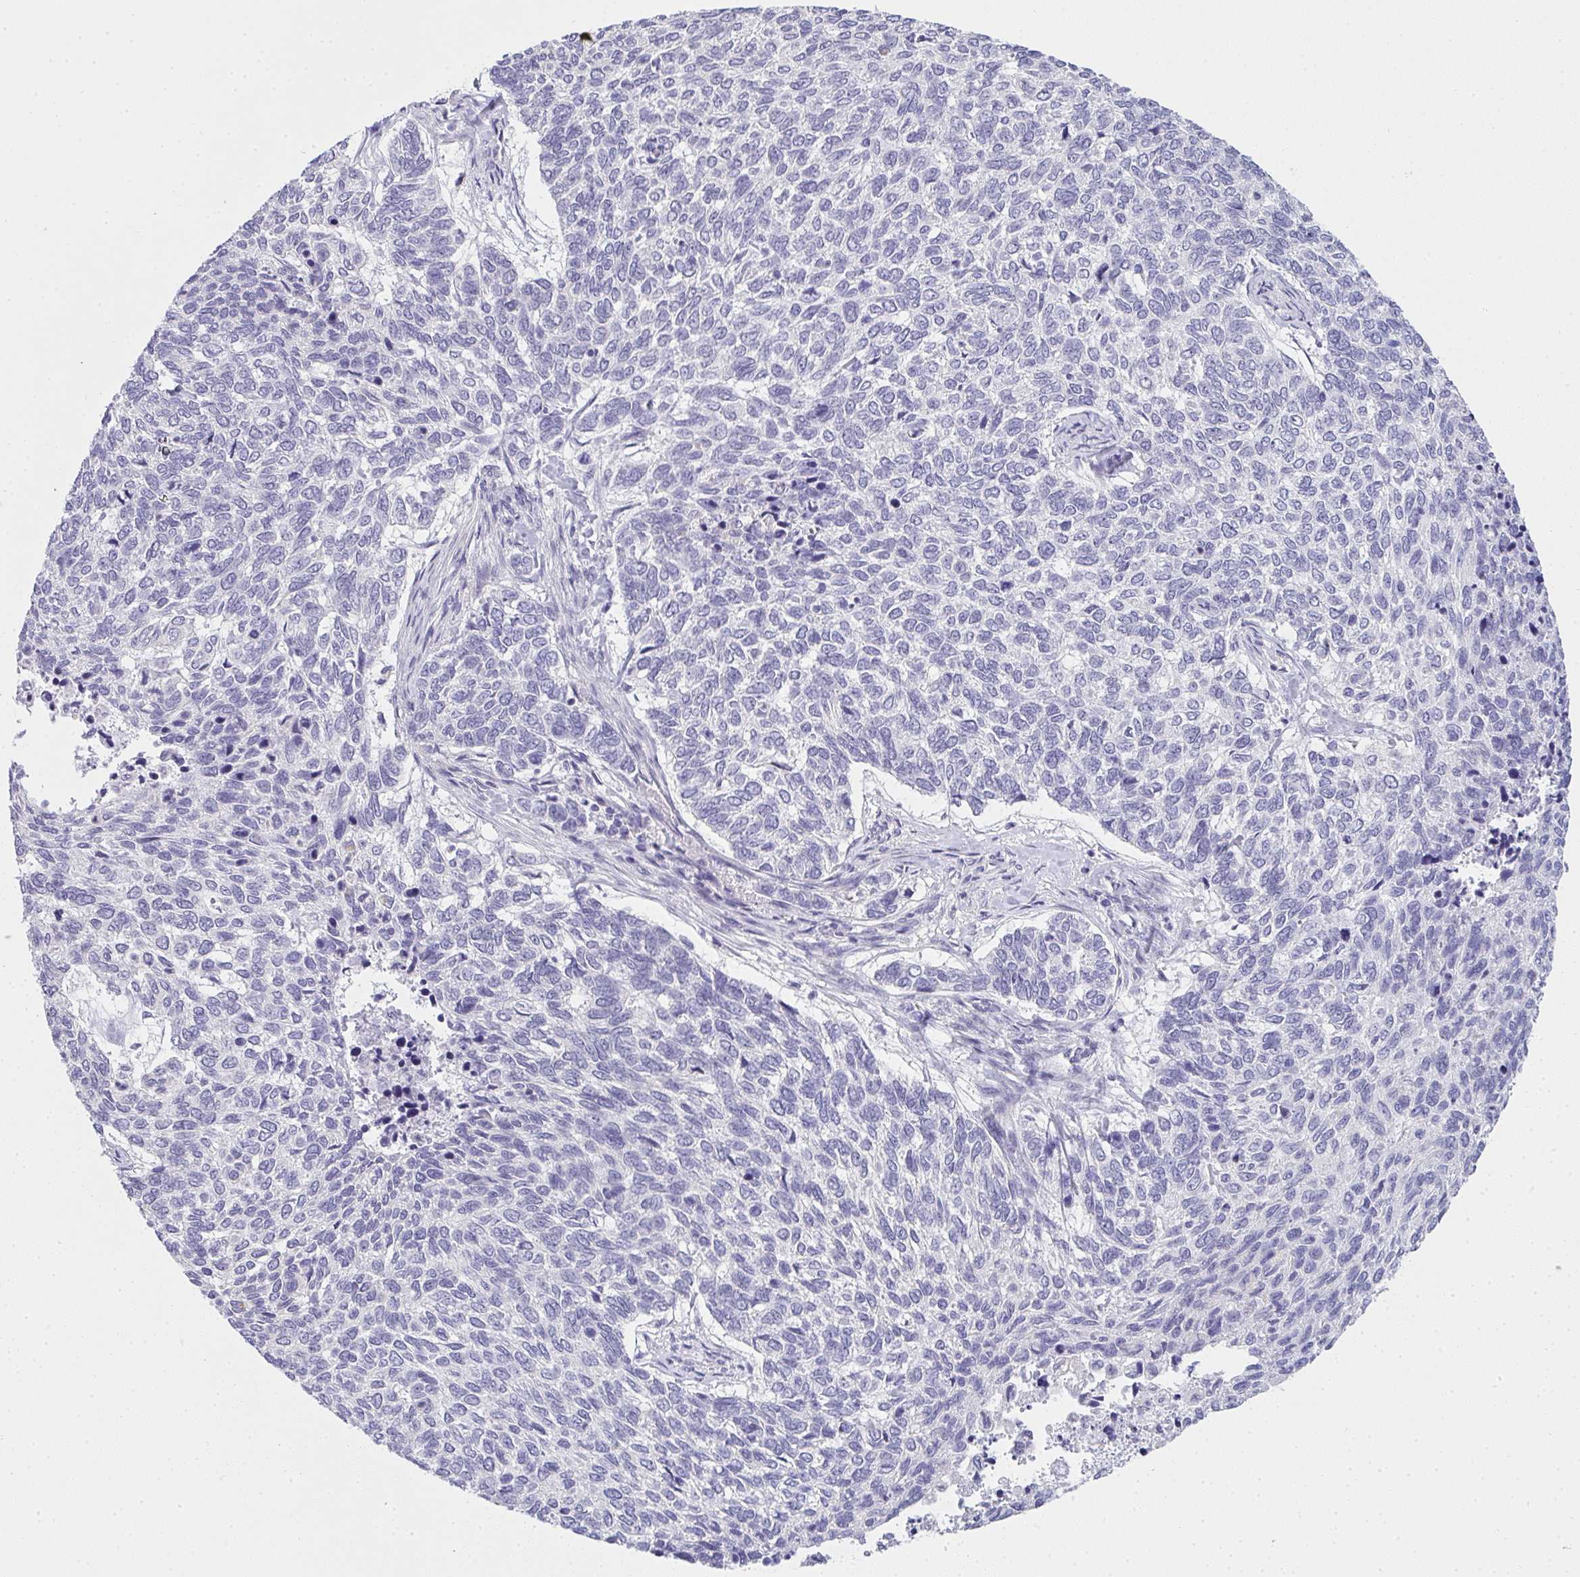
{"staining": {"intensity": "negative", "quantity": "none", "location": "none"}, "tissue": "skin cancer", "cell_type": "Tumor cells", "image_type": "cancer", "snomed": [{"axis": "morphology", "description": "Basal cell carcinoma"}, {"axis": "topography", "description": "Skin"}], "caption": "Immunohistochemistry (IHC) photomicrograph of neoplastic tissue: human skin cancer (basal cell carcinoma) stained with DAB (3,3'-diaminobenzidine) displays no significant protein expression in tumor cells.", "gene": "GSDMB", "patient": {"sex": "female", "age": 65}}